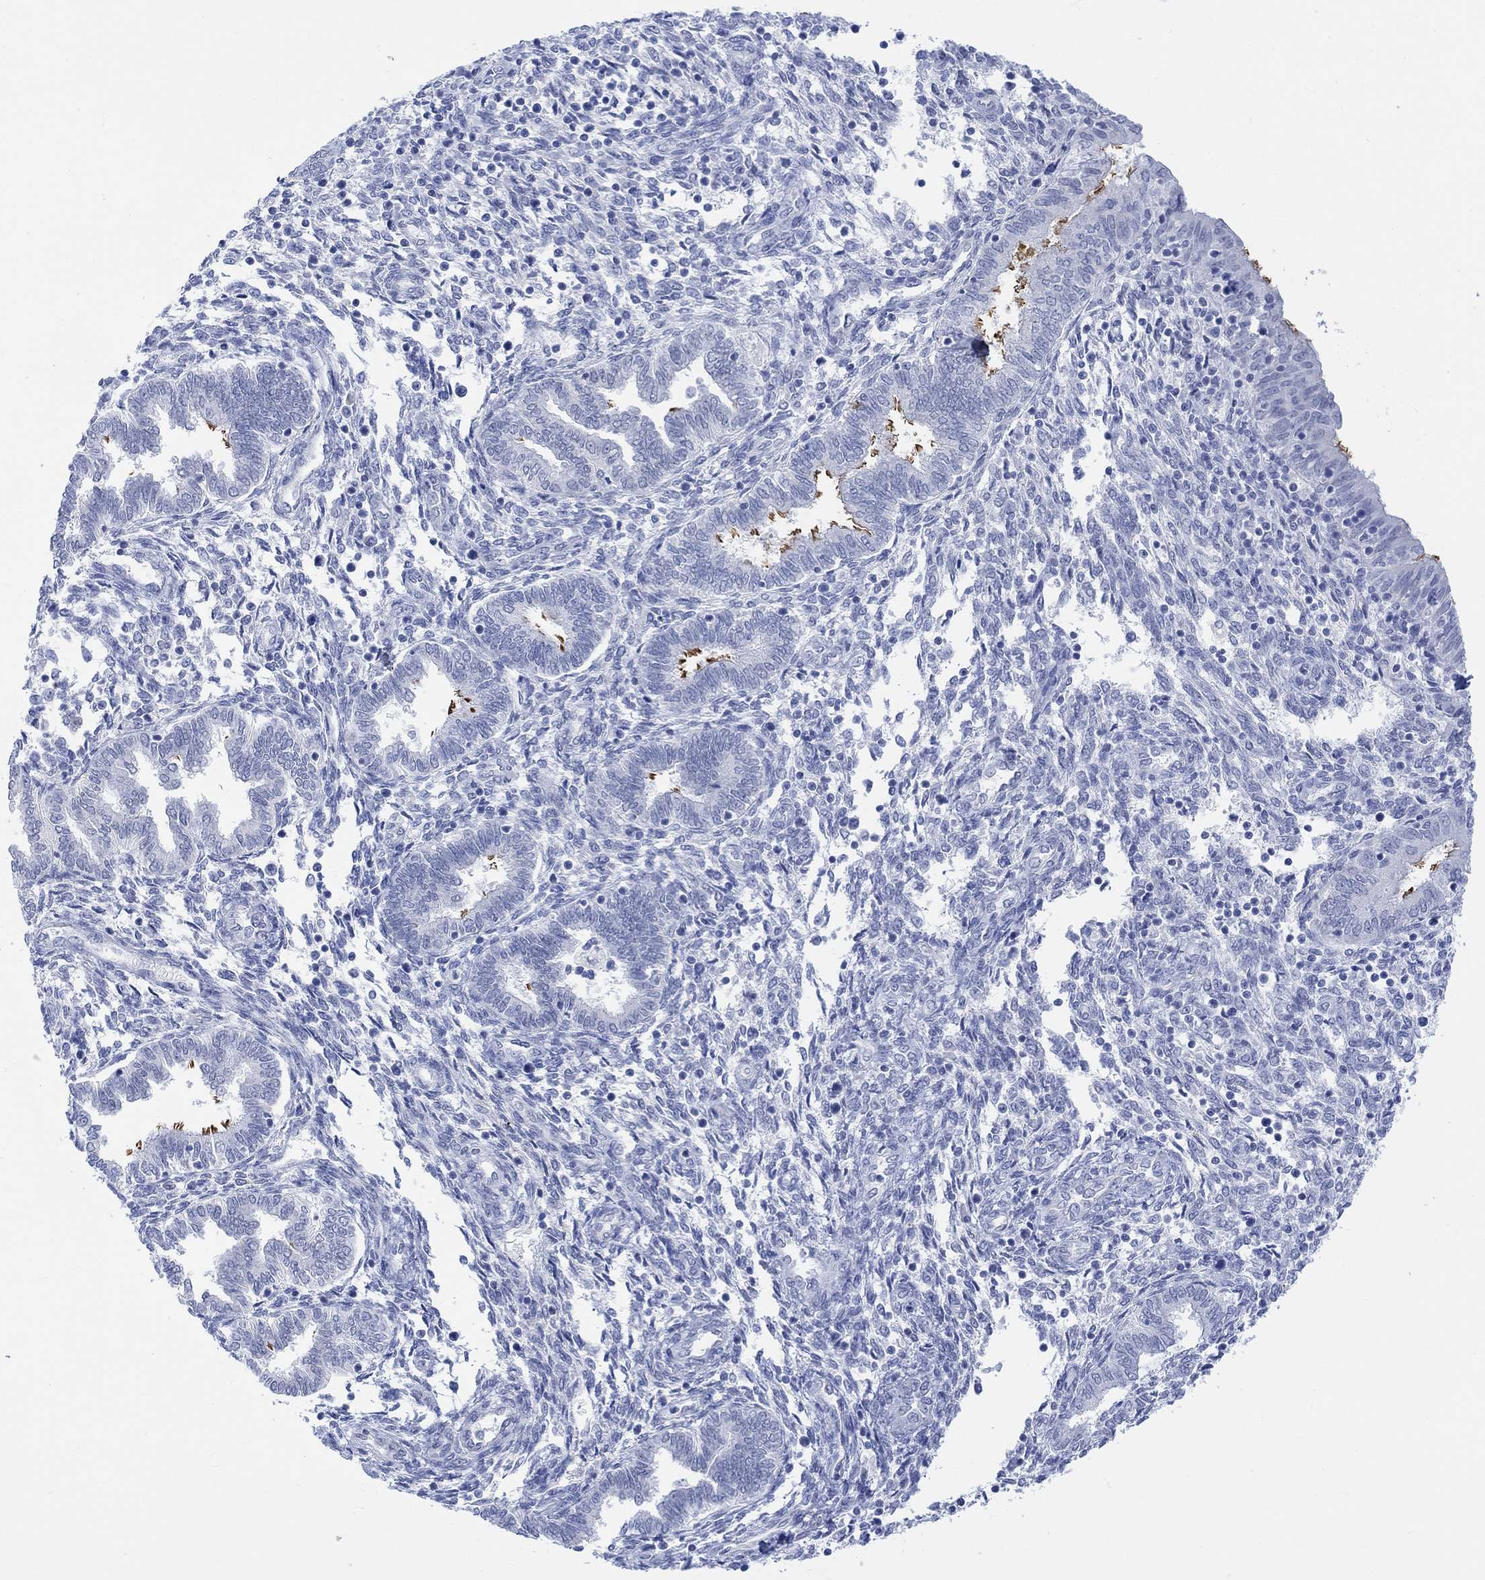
{"staining": {"intensity": "negative", "quantity": "none", "location": "none"}, "tissue": "endometrium", "cell_type": "Cells in endometrial stroma", "image_type": "normal", "snomed": [{"axis": "morphology", "description": "Normal tissue, NOS"}, {"axis": "topography", "description": "Endometrium"}], "caption": "Micrograph shows no significant protein staining in cells in endometrial stroma of benign endometrium. (Brightfield microscopy of DAB immunohistochemistry (IHC) at high magnification).", "gene": "AK8", "patient": {"sex": "female", "age": 42}}